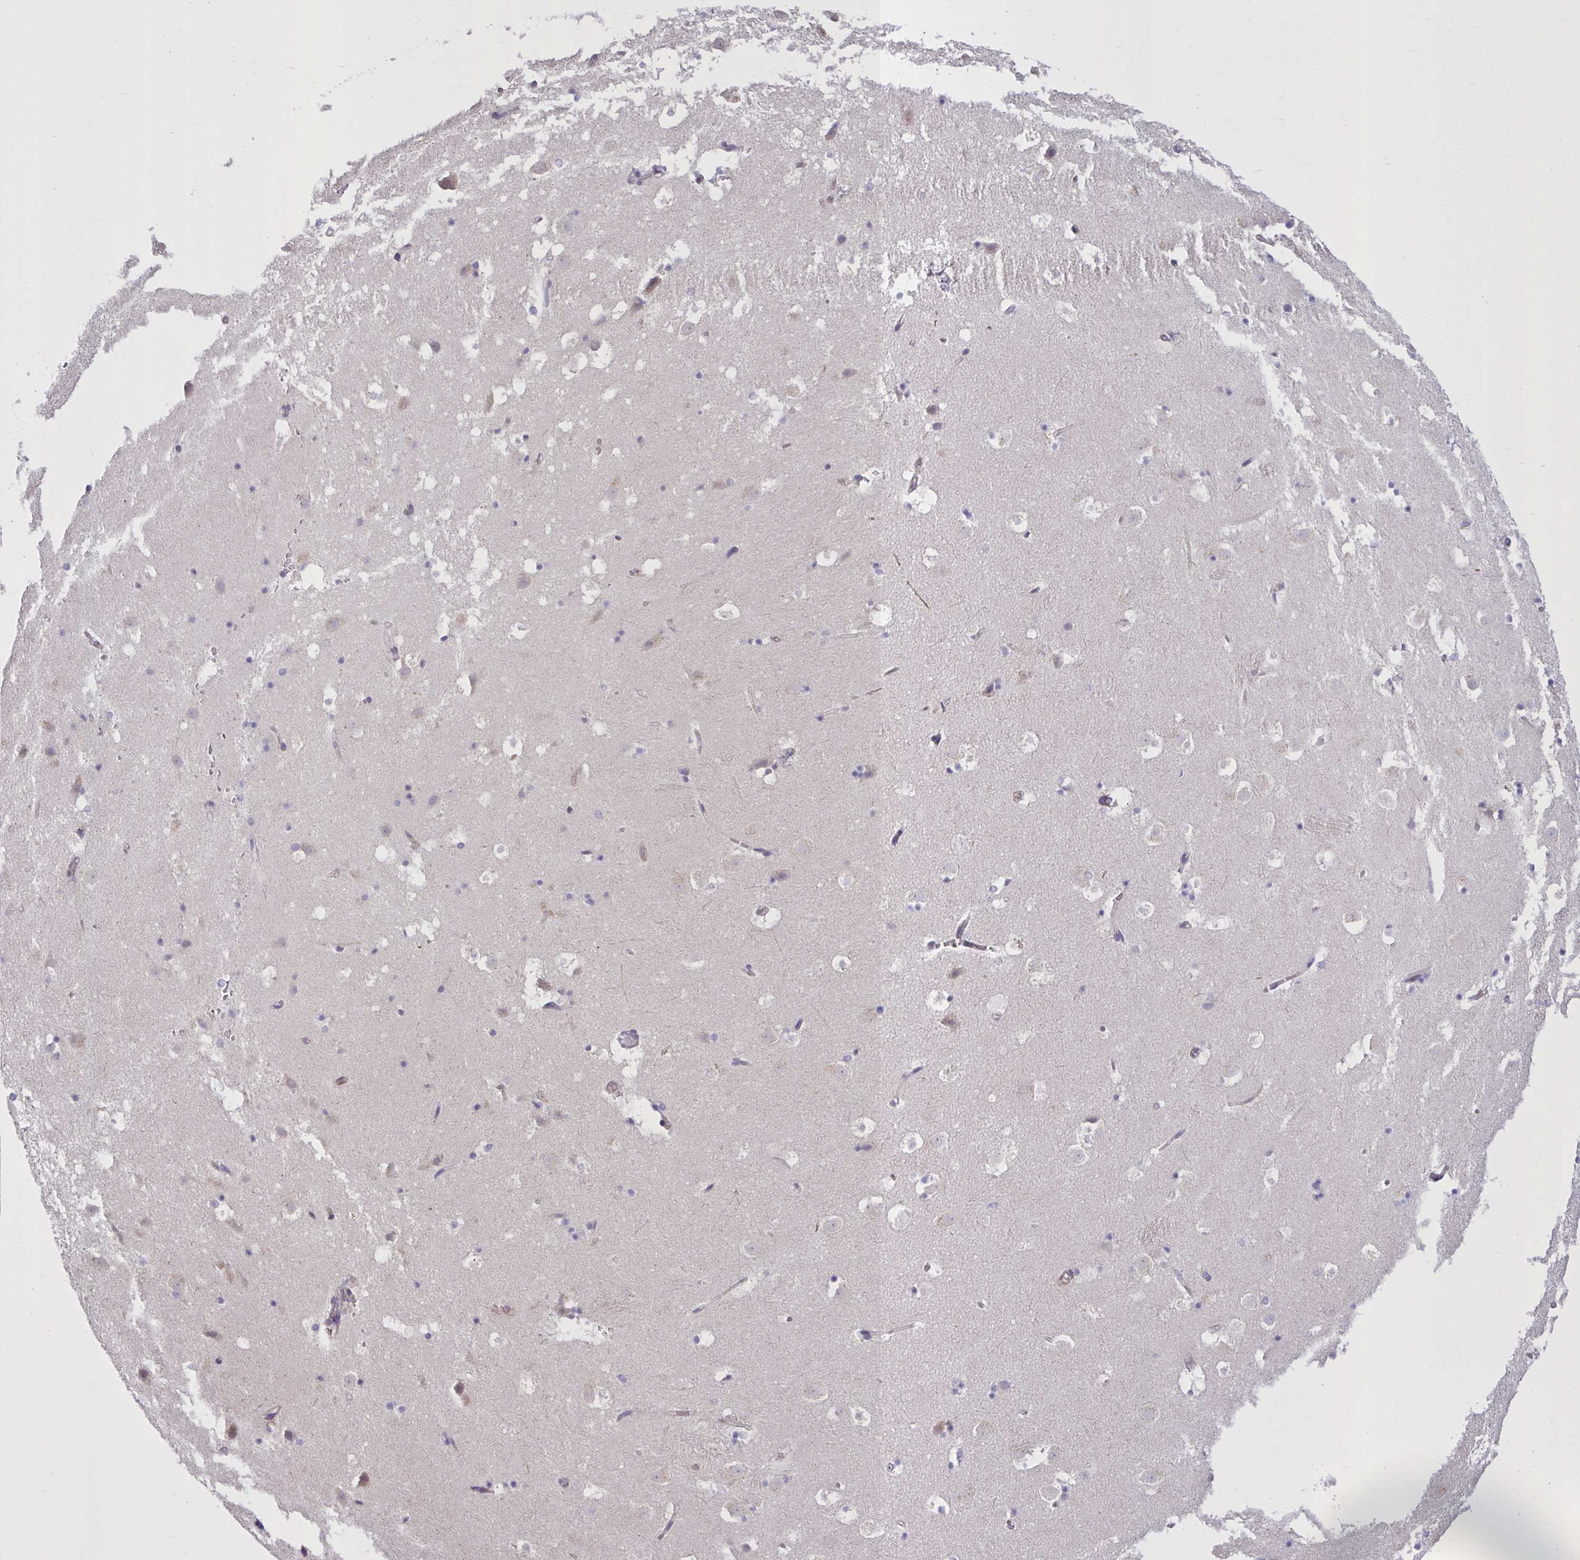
{"staining": {"intensity": "negative", "quantity": "none", "location": "none"}, "tissue": "caudate", "cell_type": "Glial cells", "image_type": "normal", "snomed": [{"axis": "morphology", "description": "Normal tissue, NOS"}, {"axis": "topography", "description": "Lateral ventricle wall"}], "caption": "The histopathology image demonstrates no significant positivity in glial cells of caudate. (Brightfield microscopy of DAB IHC at high magnification).", "gene": "MRGPRX2", "patient": {"sex": "male", "age": 37}}